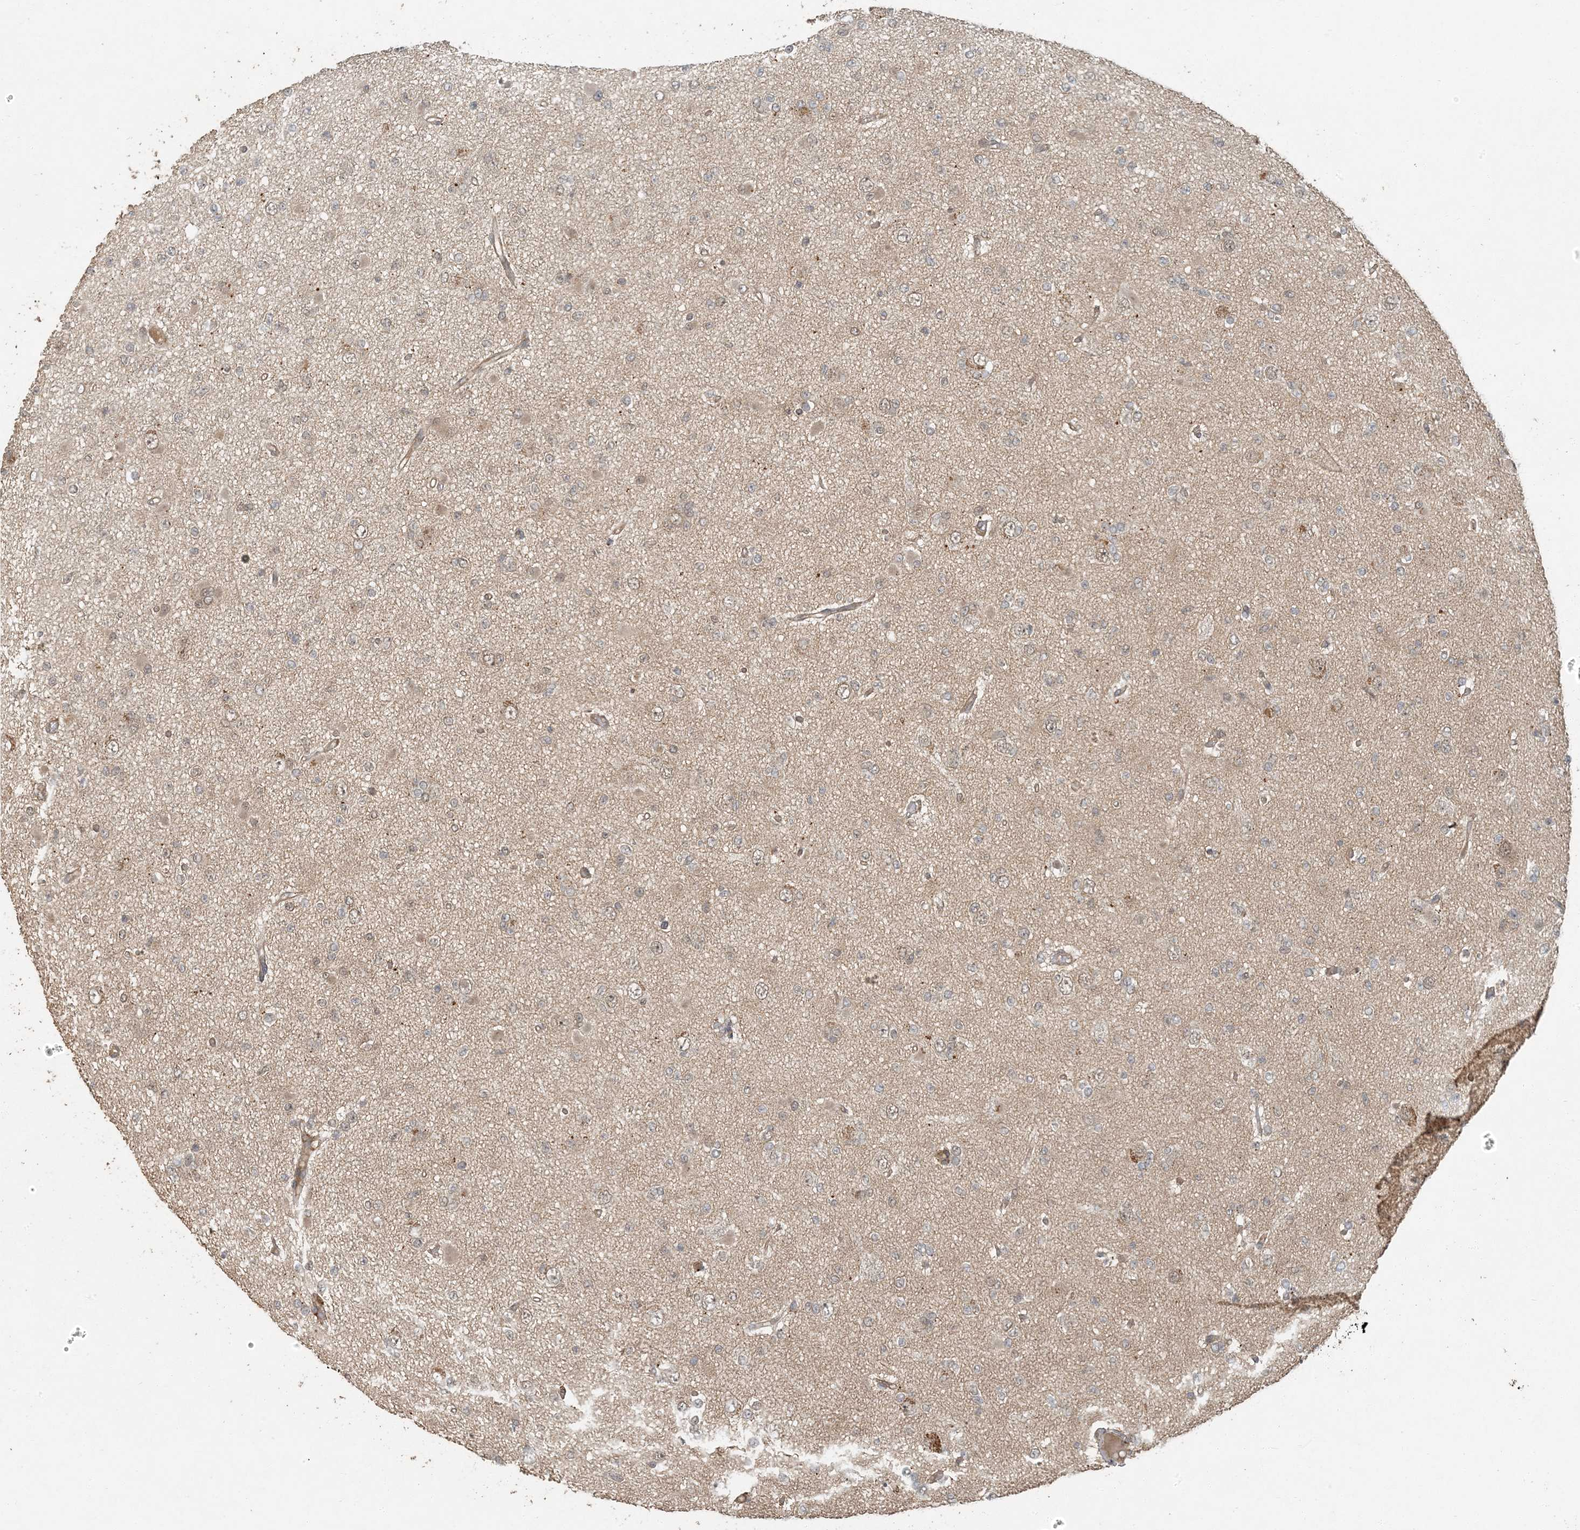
{"staining": {"intensity": "weak", "quantity": "<25%", "location": "cytoplasmic/membranous"}, "tissue": "glioma", "cell_type": "Tumor cells", "image_type": "cancer", "snomed": [{"axis": "morphology", "description": "Glioma, malignant, Low grade"}, {"axis": "topography", "description": "Brain"}], "caption": "Immunohistochemical staining of malignant glioma (low-grade) reveals no significant staining in tumor cells.", "gene": "AK9", "patient": {"sex": "female", "age": 22}}